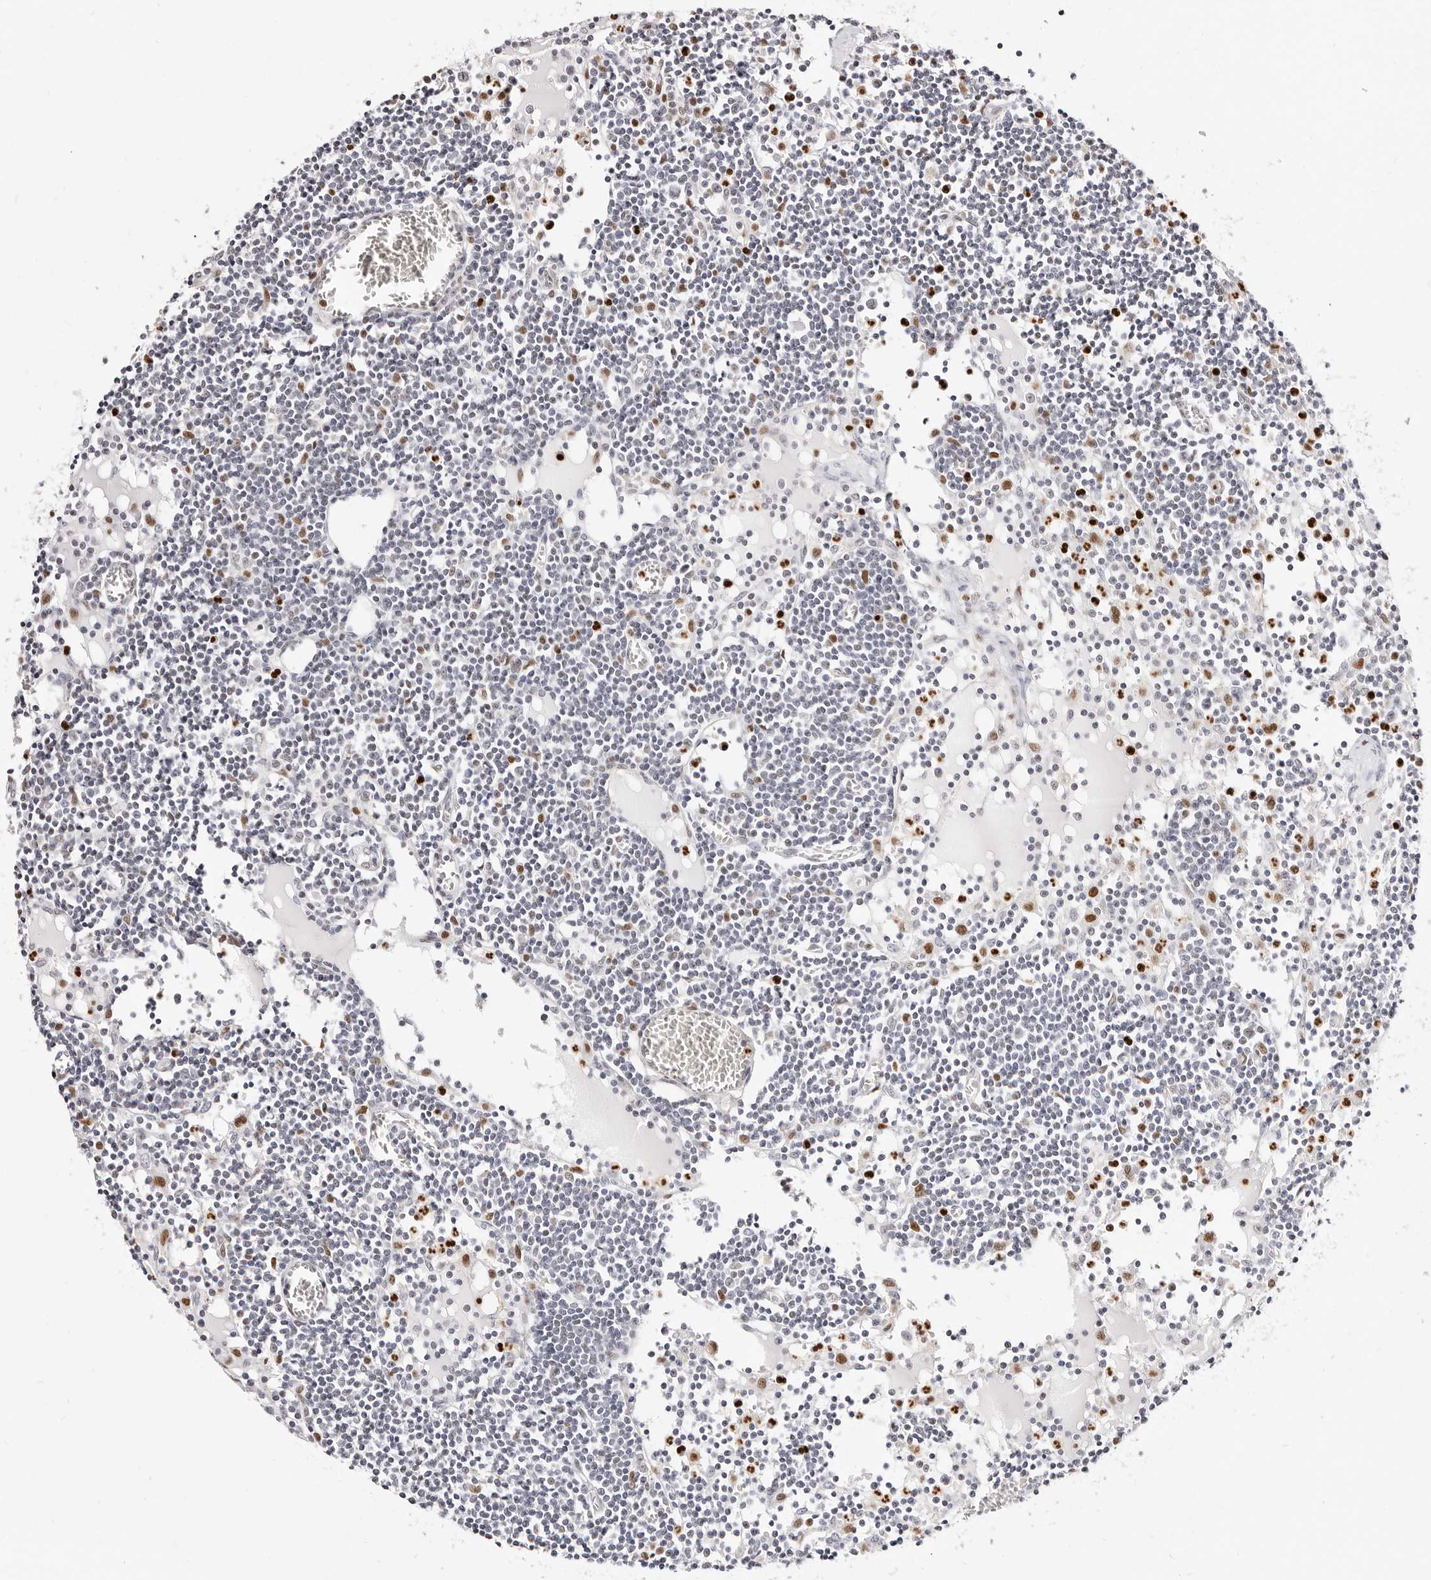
{"staining": {"intensity": "moderate", "quantity": "<25%", "location": "nuclear"}, "tissue": "lymph node", "cell_type": "Germinal center cells", "image_type": "normal", "snomed": [{"axis": "morphology", "description": "Normal tissue, NOS"}, {"axis": "topography", "description": "Lymph node"}], "caption": "The image shows staining of unremarkable lymph node, revealing moderate nuclear protein staining (brown color) within germinal center cells.", "gene": "TKT", "patient": {"sex": "female", "age": 11}}